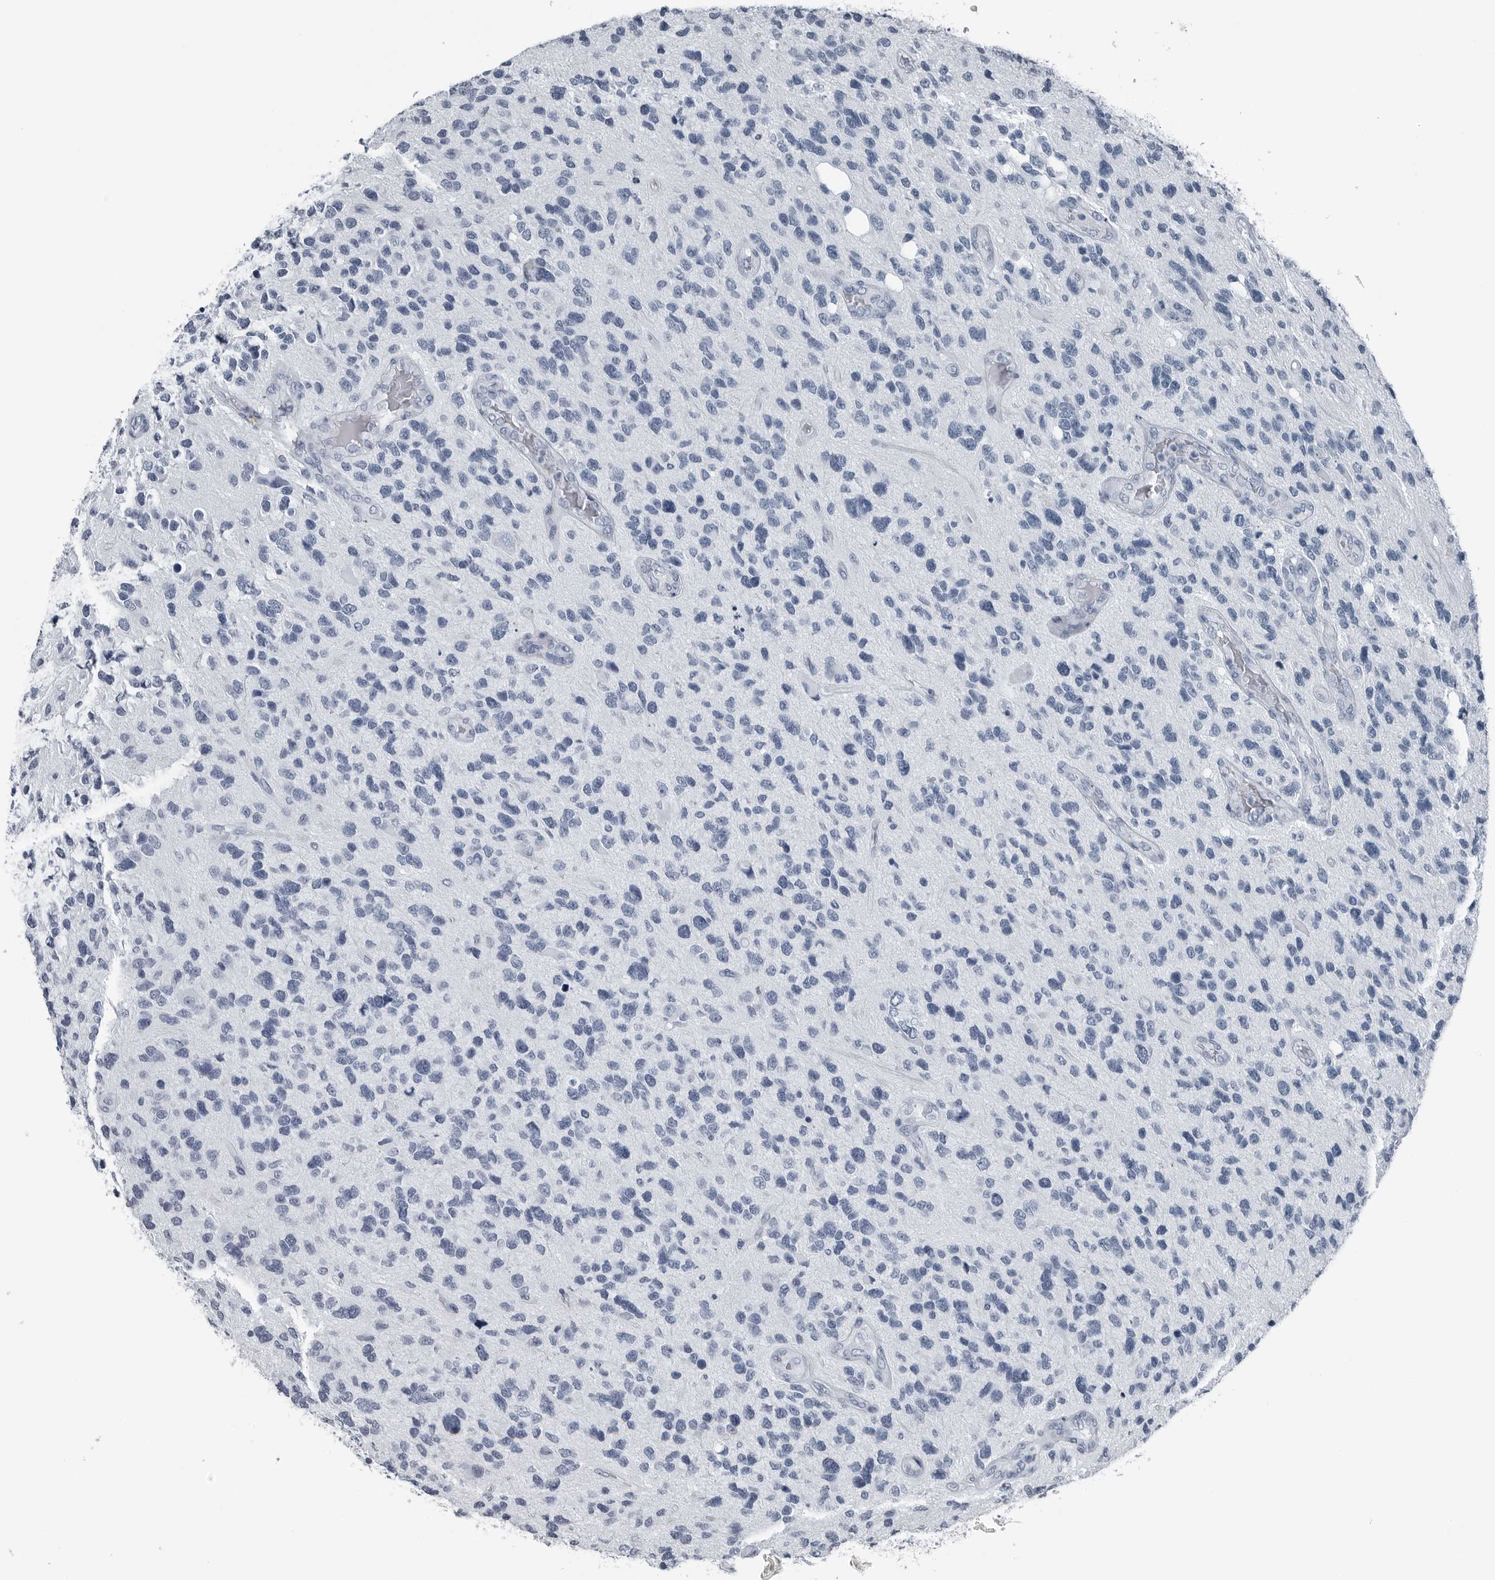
{"staining": {"intensity": "negative", "quantity": "none", "location": "none"}, "tissue": "glioma", "cell_type": "Tumor cells", "image_type": "cancer", "snomed": [{"axis": "morphology", "description": "Glioma, malignant, High grade"}, {"axis": "topography", "description": "Brain"}], "caption": "The IHC photomicrograph has no significant expression in tumor cells of glioma tissue.", "gene": "SPINK1", "patient": {"sex": "female", "age": 58}}